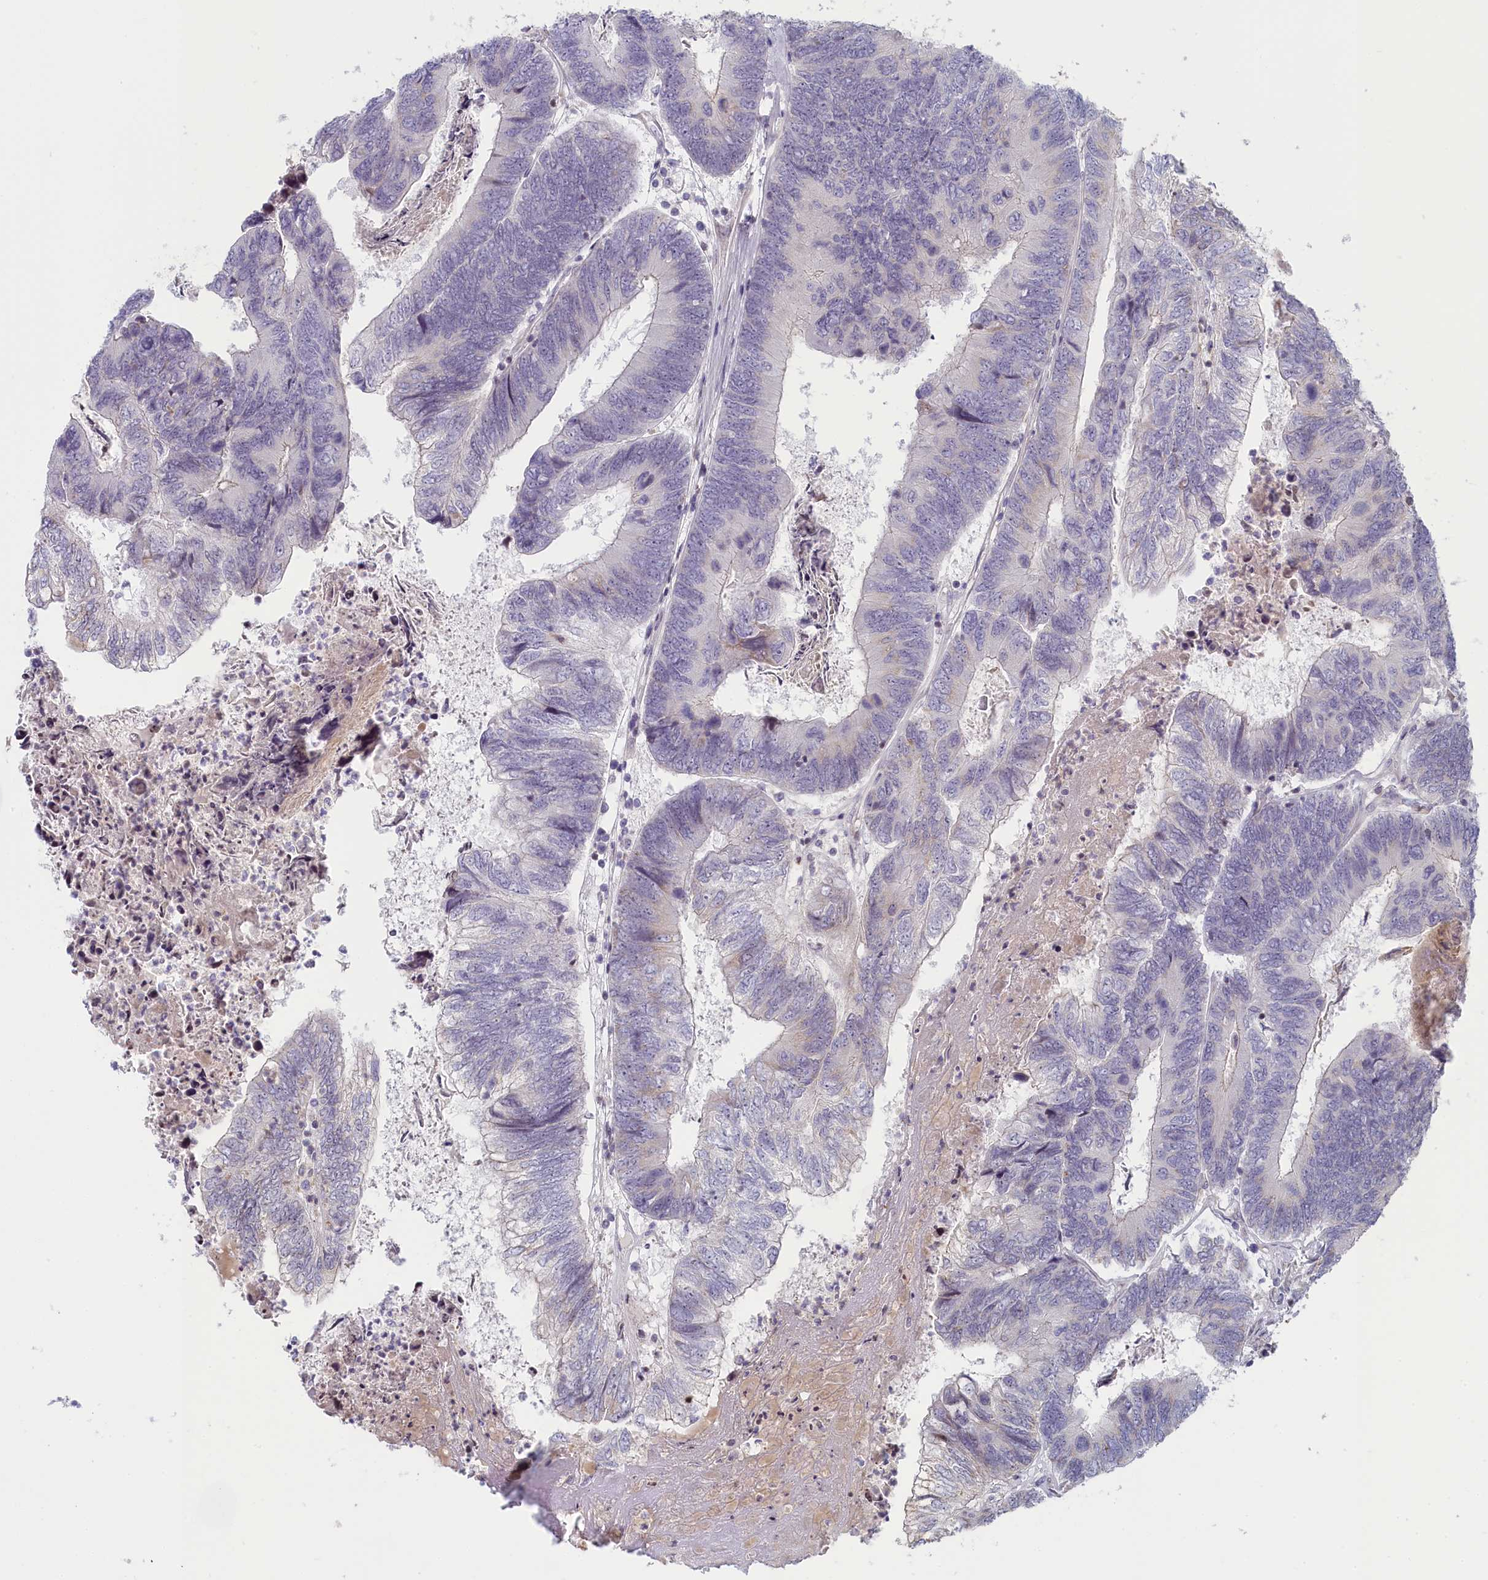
{"staining": {"intensity": "negative", "quantity": "none", "location": "none"}, "tissue": "colorectal cancer", "cell_type": "Tumor cells", "image_type": "cancer", "snomed": [{"axis": "morphology", "description": "Adenocarcinoma, NOS"}, {"axis": "topography", "description": "Colon"}], "caption": "Immunohistochemical staining of human adenocarcinoma (colorectal) demonstrates no significant expression in tumor cells.", "gene": "INTS4", "patient": {"sex": "female", "age": 67}}